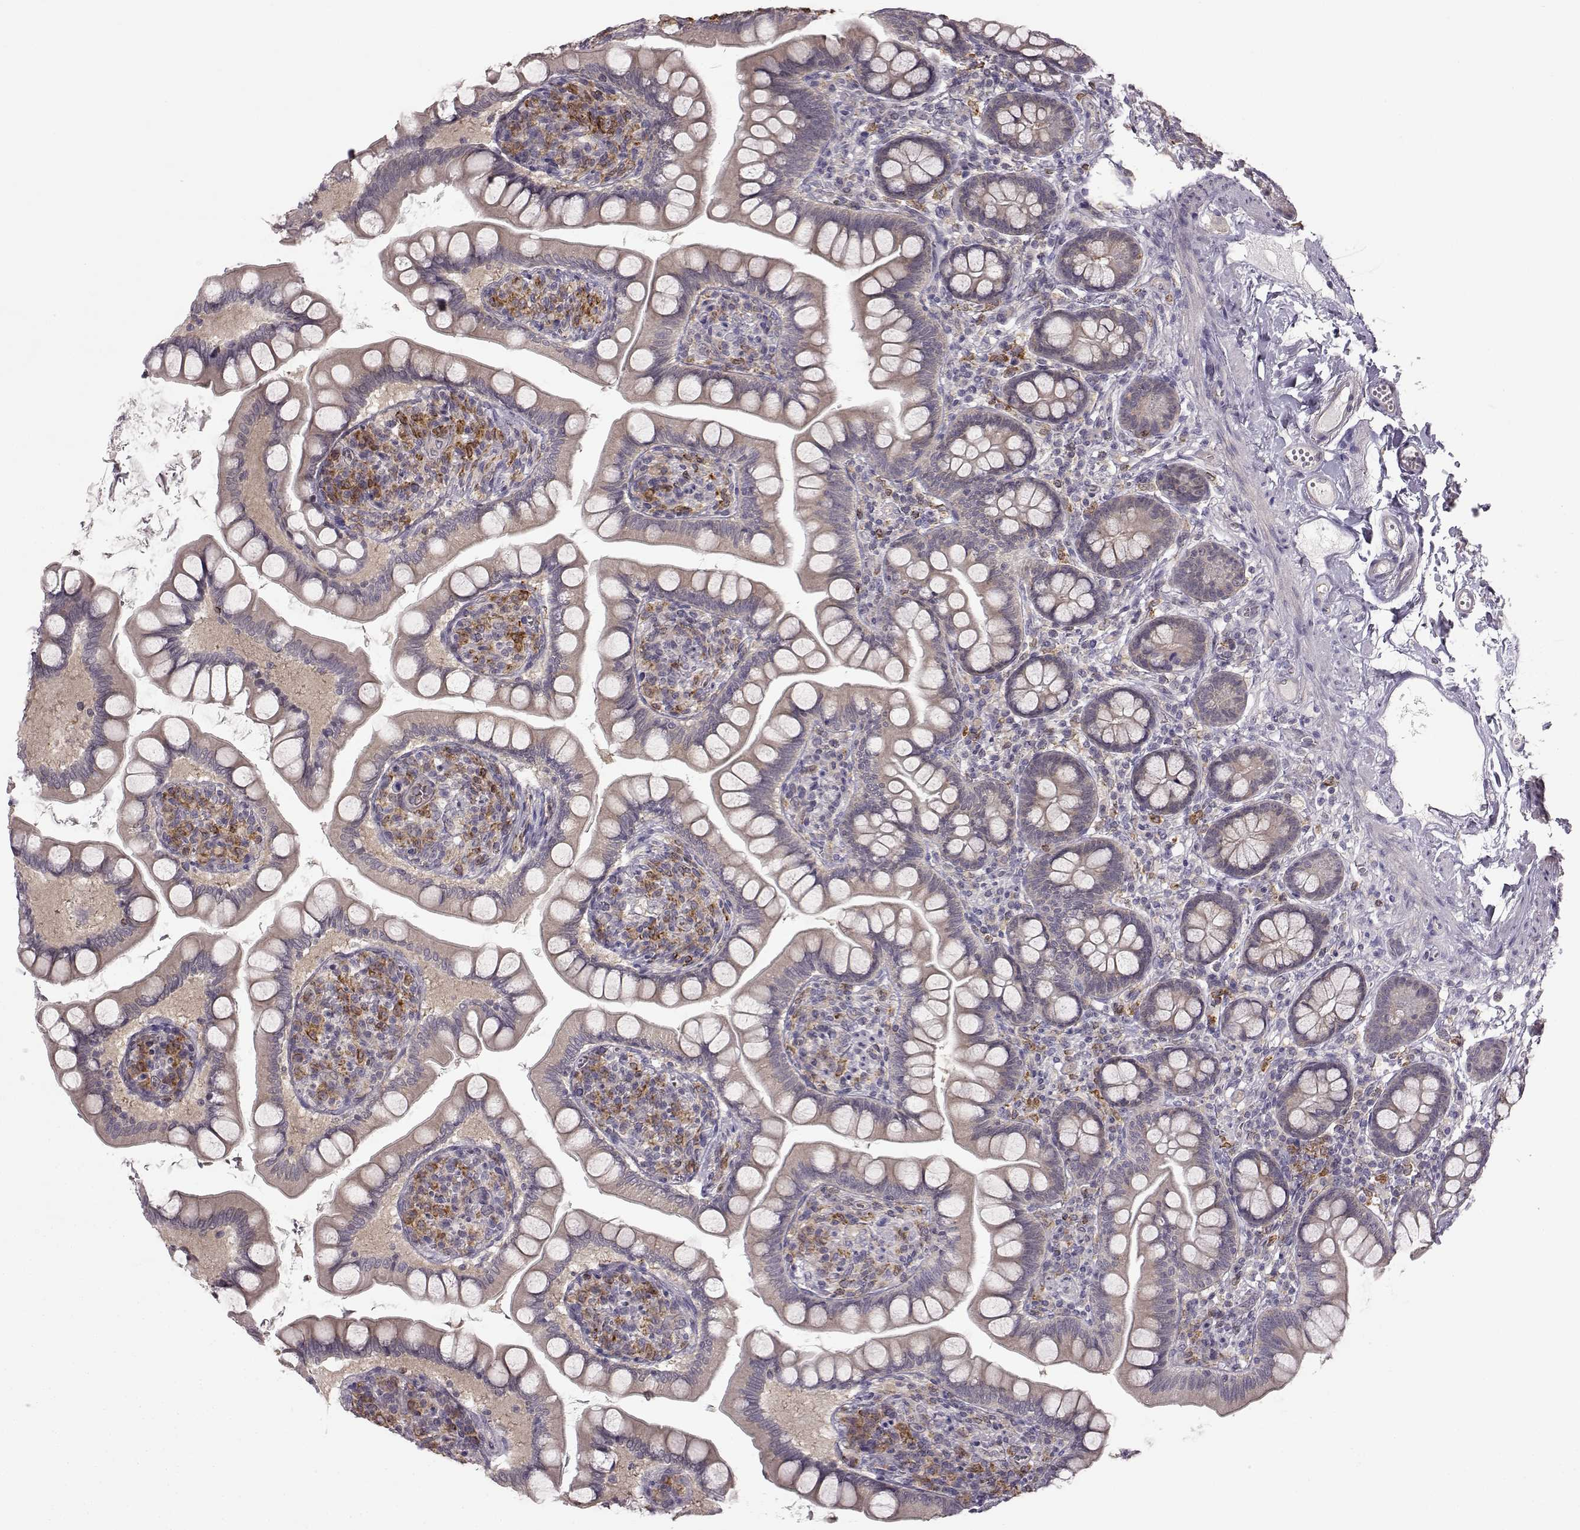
{"staining": {"intensity": "weak", "quantity": "25%-75%", "location": "cytoplasmic/membranous"}, "tissue": "small intestine", "cell_type": "Glandular cells", "image_type": "normal", "snomed": [{"axis": "morphology", "description": "Normal tissue, NOS"}, {"axis": "topography", "description": "Small intestine"}], "caption": "Protein staining of unremarkable small intestine exhibits weak cytoplasmic/membranous staining in approximately 25%-75% of glandular cells. (brown staining indicates protein expression, while blue staining denotes nuclei).", "gene": "SPAG17", "patient": {"sex": "female", "age": 56}}